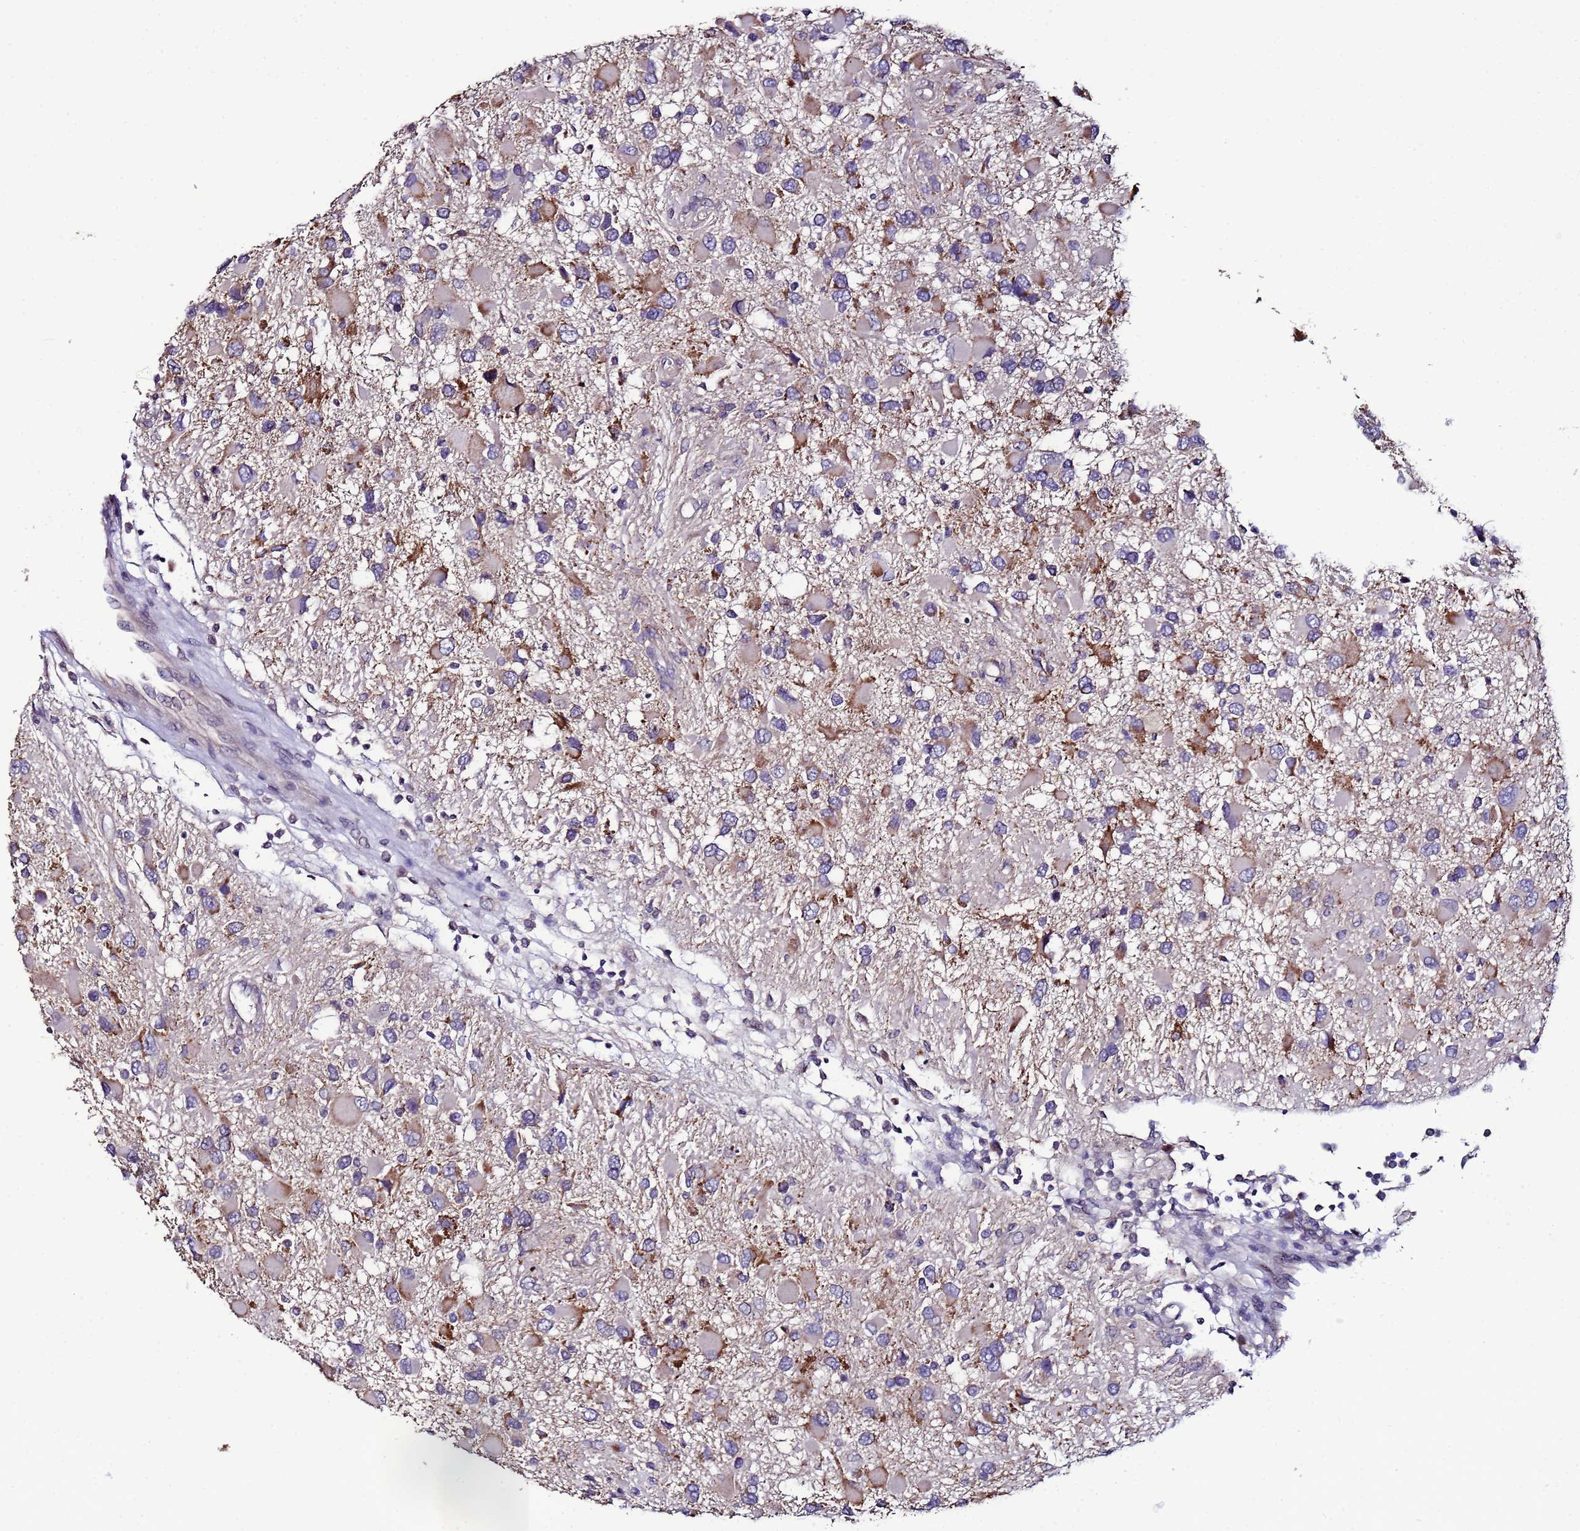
{"staining": {"intensity": "moderate", "quantity": "25%-75%", "location": "cytoplasmic/membranous"}, "tissue": "glioma", "cell_type": "Tumor cells", "image_type": "cancer", "snomed": [{"axis": "morphology", "description": "Glioma, malignant, High grade"}, {"axis": "topography", "description": "Brain"}], "caption": "Moderate cytoplasmic/membranous staining for a protein is identified in approximately 25%-75% of tumor cells of glioma using immunohistochemistry.", "gene": "CLHC1", "patient": {"sex": "male", "age": 53}}